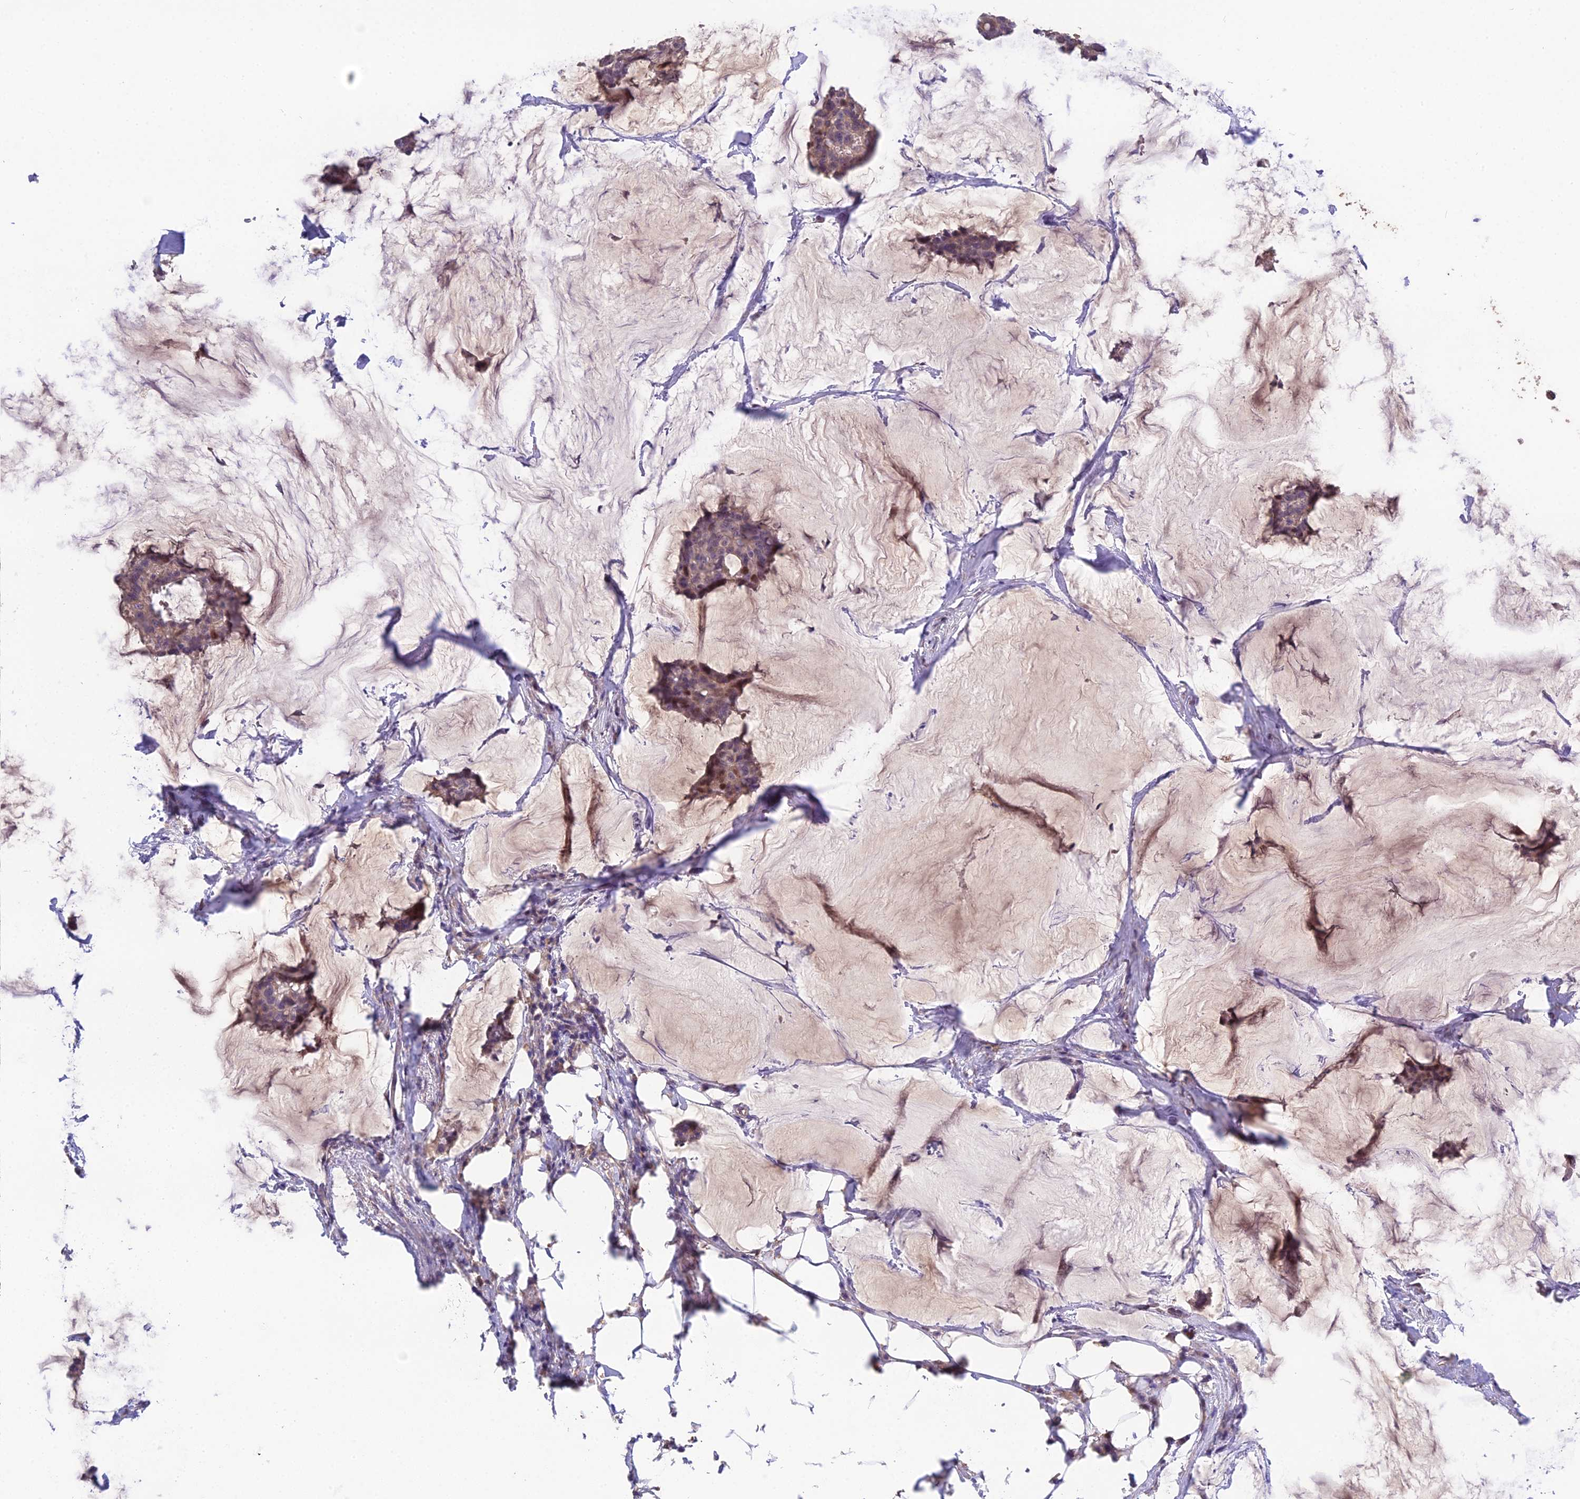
{"staining": {"intensity": "moderate", "quantity": "<25%", "location": "nuclear"}, "tissue": "breast cancer", "cell_type": "Tumor cells", "image_type": "cancer", "snomed": [{"axis": "morphology", "description": "Duct carcinoma"}, {"axis": "topography", "description": "Breast"}], "caption": "IHC staining of breast cancer (invasive ductal carcinoma), which shows low levels of moderate nuclear expression in about <25% of tumor cells indicating moderate nuclear protein positivity. The staining was performed using DAB (3,3'-diaminobenzidine) (brown) for protein detection and nuclei were counterstained in hematoxylin (blue).", "gene": "PUS10", "patient": {"sex": "female", "age": 93}}